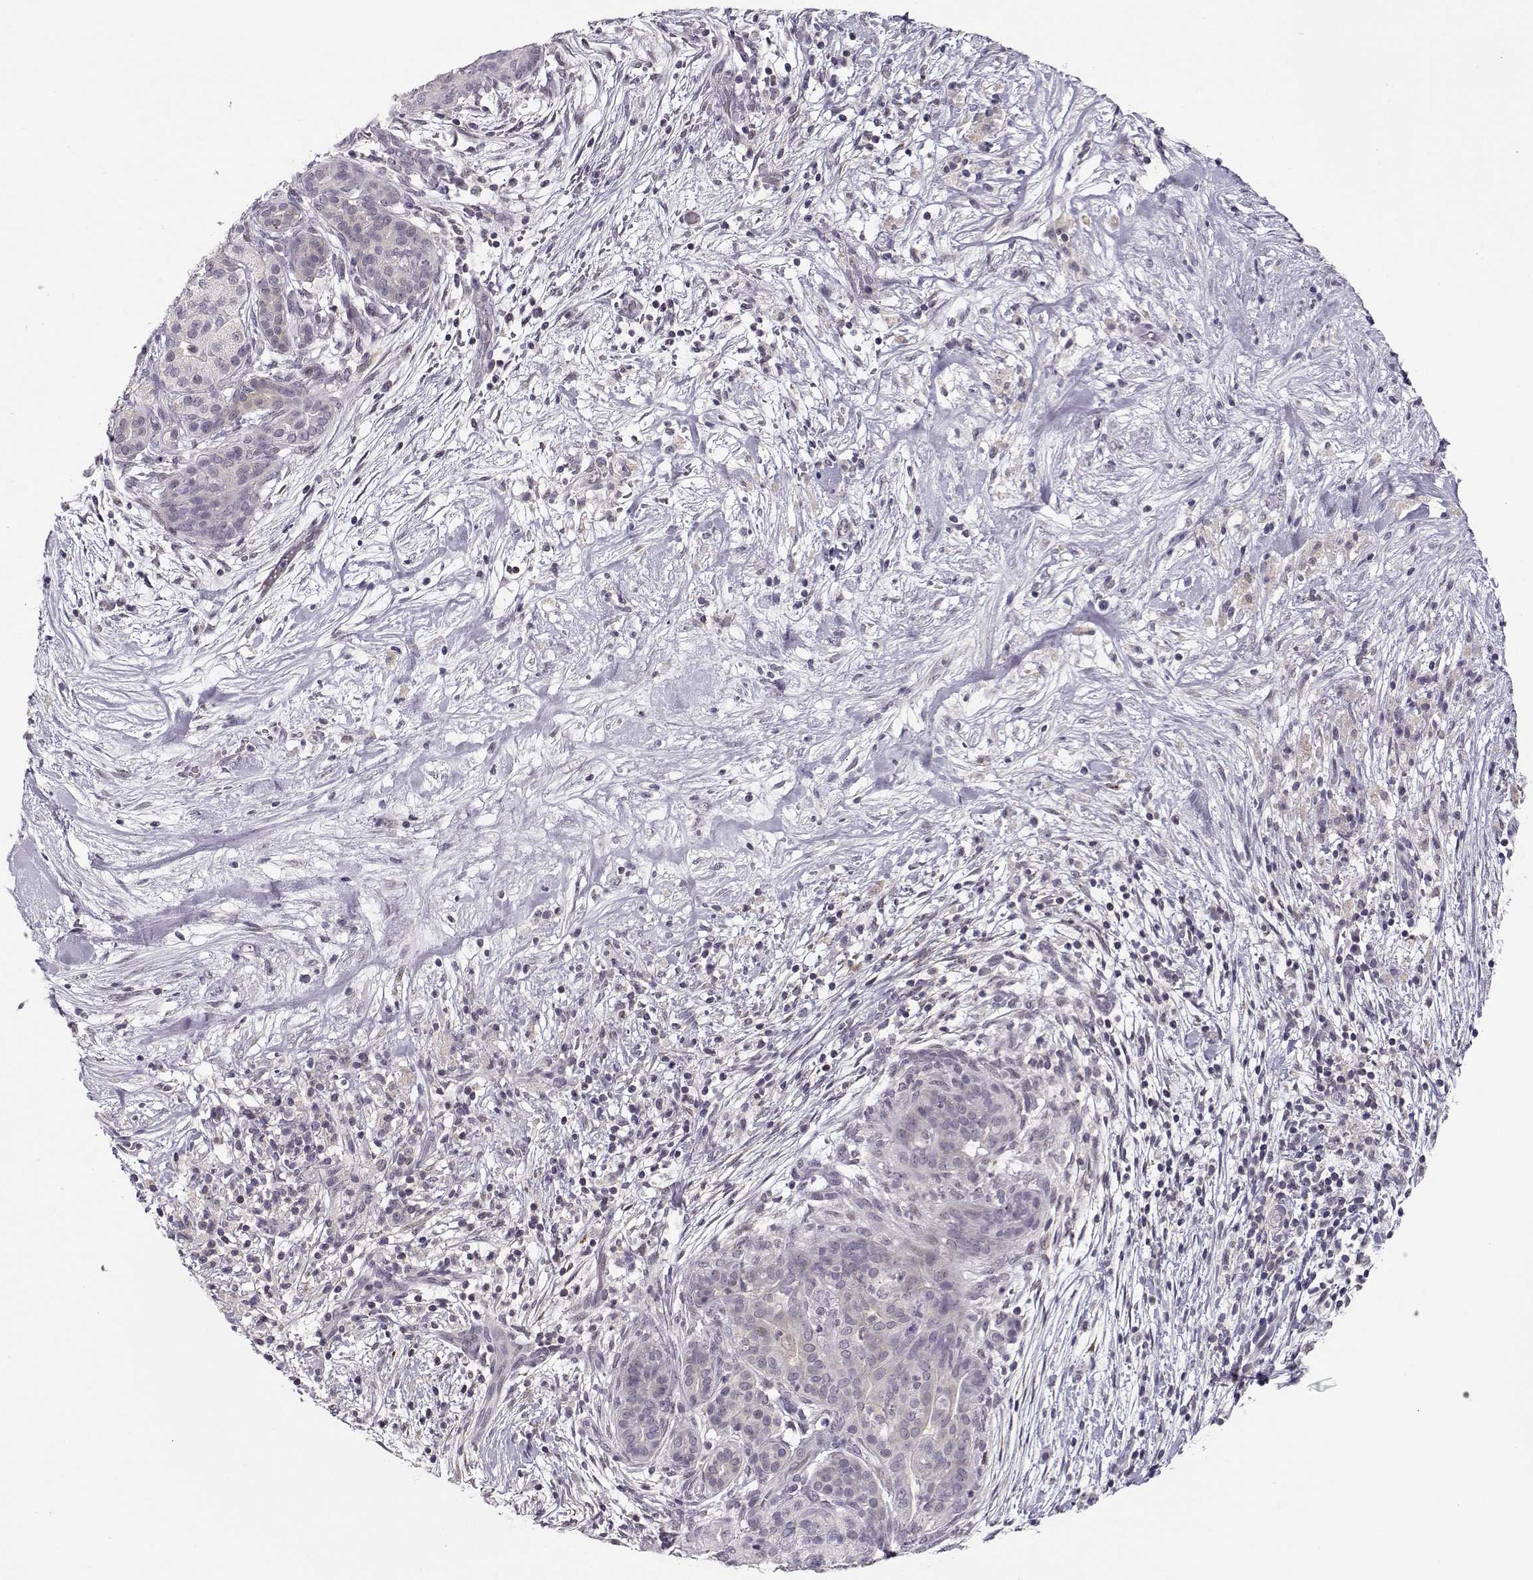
{"staining": {"intensity": "negative", "quantity": "none", "location": "none"}, "tissue": "pancreatic cancer", "cell_type": "Tumor cells", "image_type": "cancer", "snomed": [{"axis": "morphology", "description": "Adenocarcinoma, NOS"}, {"axis": "topography", "description": "Pancreas"}], "caption": "Tumor cells are negative for brown protein staining in pancreatic cancer.", "gene": "TEPP", "patient": {"sex": "male", "age": 44}}